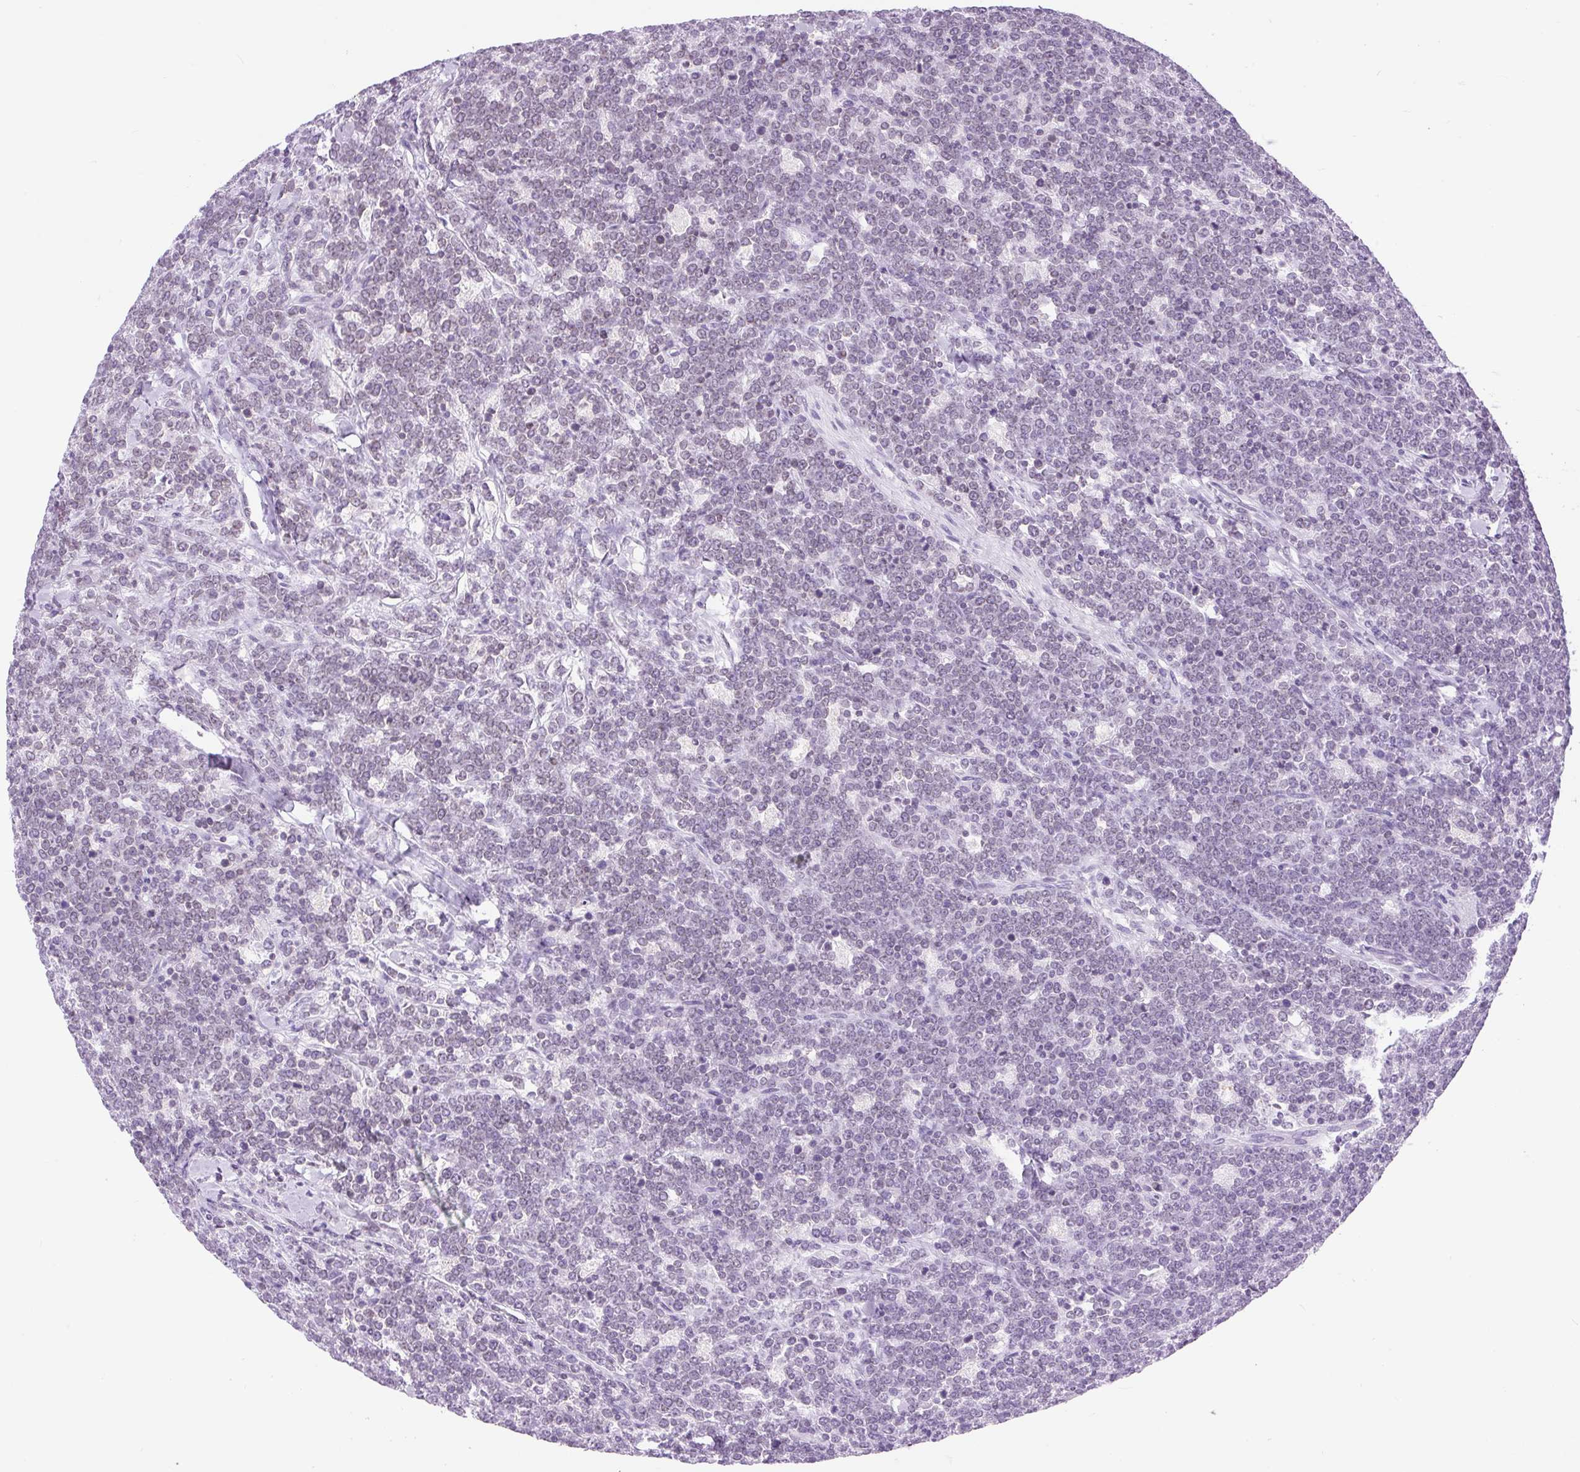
{"staining": {"intensity": "weak", "quantity": "<25%", "location": "nuclear"}, "tissue": "lymphoma", "cell_type": "Tumor cells", "image_type": "cancer", "snomed": [{"axis": "morphology", "description": "Malignant lymphoma, non-Hodgkin's type, High grade"}, {"axis": "topography", "description": "Small intestine"}], "caption": "Human malignant lymphoma, non-Hodgkin's type (high-grade) stained for a protein using immunohistochemistry shows no positivity in tumor cells.", "gene": "VPREB1", "patient": {"sex": "male", "age": 8}}